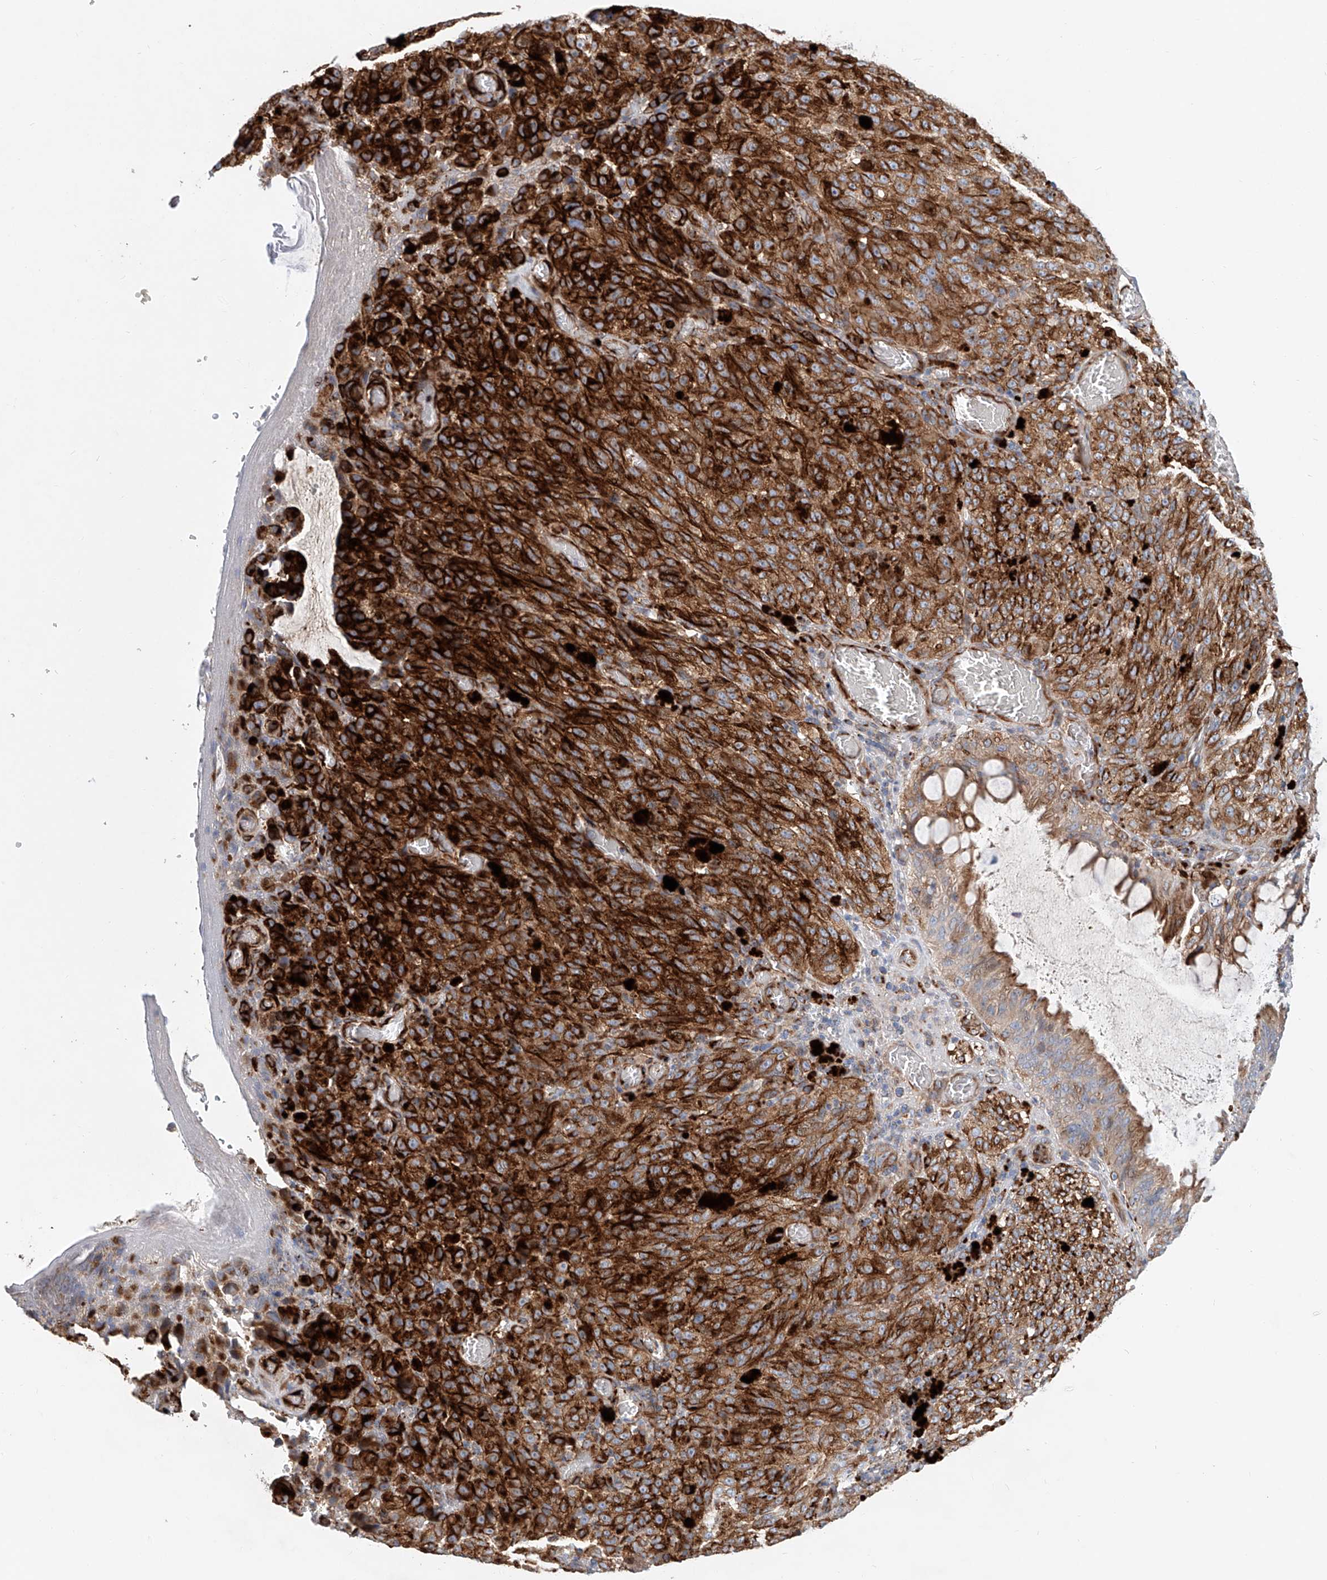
{"staining": {"intensity": "strong", "quantity": ">75%", "location": "cytoplasmic/membranous"}, "tissue": "melanoma", "cell_type": "Tumor cells", "image_type": "cancer", "snomed": [{"axis": "morphology", "description": "Malignant melanoma, NOS"}, {"axis": "topography", "description": "Rectum"}], "caption": "Protein expression analysis of malignant melanoma shows strong cytoplasmic/membranous expression in approximately >75% of tumor cells.", "gene": "HGSNAT", "patient": {"sex": "female", "age": 81}}